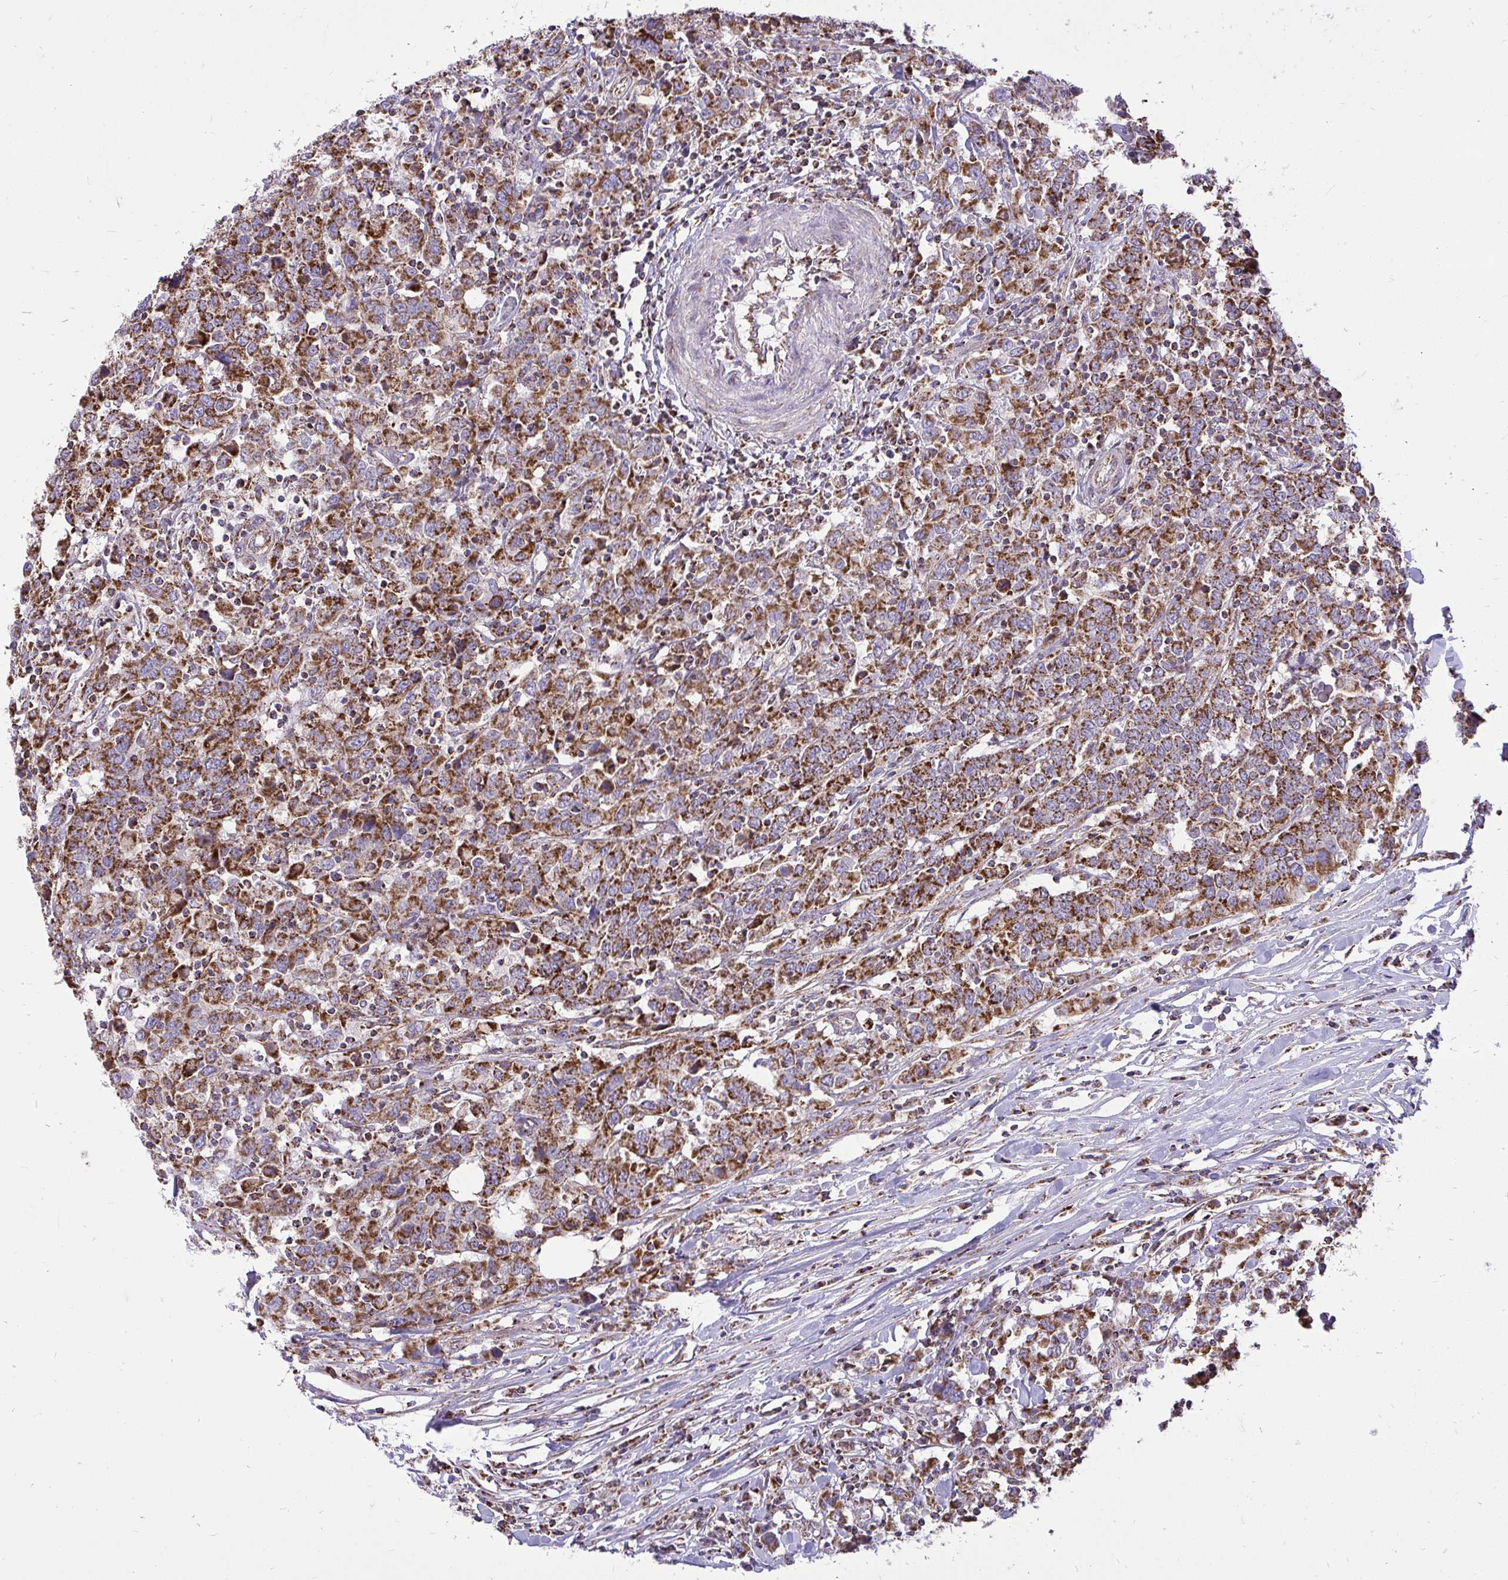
{"staining": {"intensity": "strong", "quantity": ">75%", "location": "cytoplasmic/membranous"}, "tissue": "urothelial cancer", "cell_type": "Tumor cells", "image_type": "cancer", "snomed": [{"axis": "morphology", "description": "Urothelial carcinoma, High grade"}, {"axis": "topography", "description": "Urinary bladder"}], "caption": "Urothelial cancer stained with a protein marker demonstrates strong staining in tumor cells.", "gene": "SPTBN2", "patient": {"sex": "male", "age": 61}}